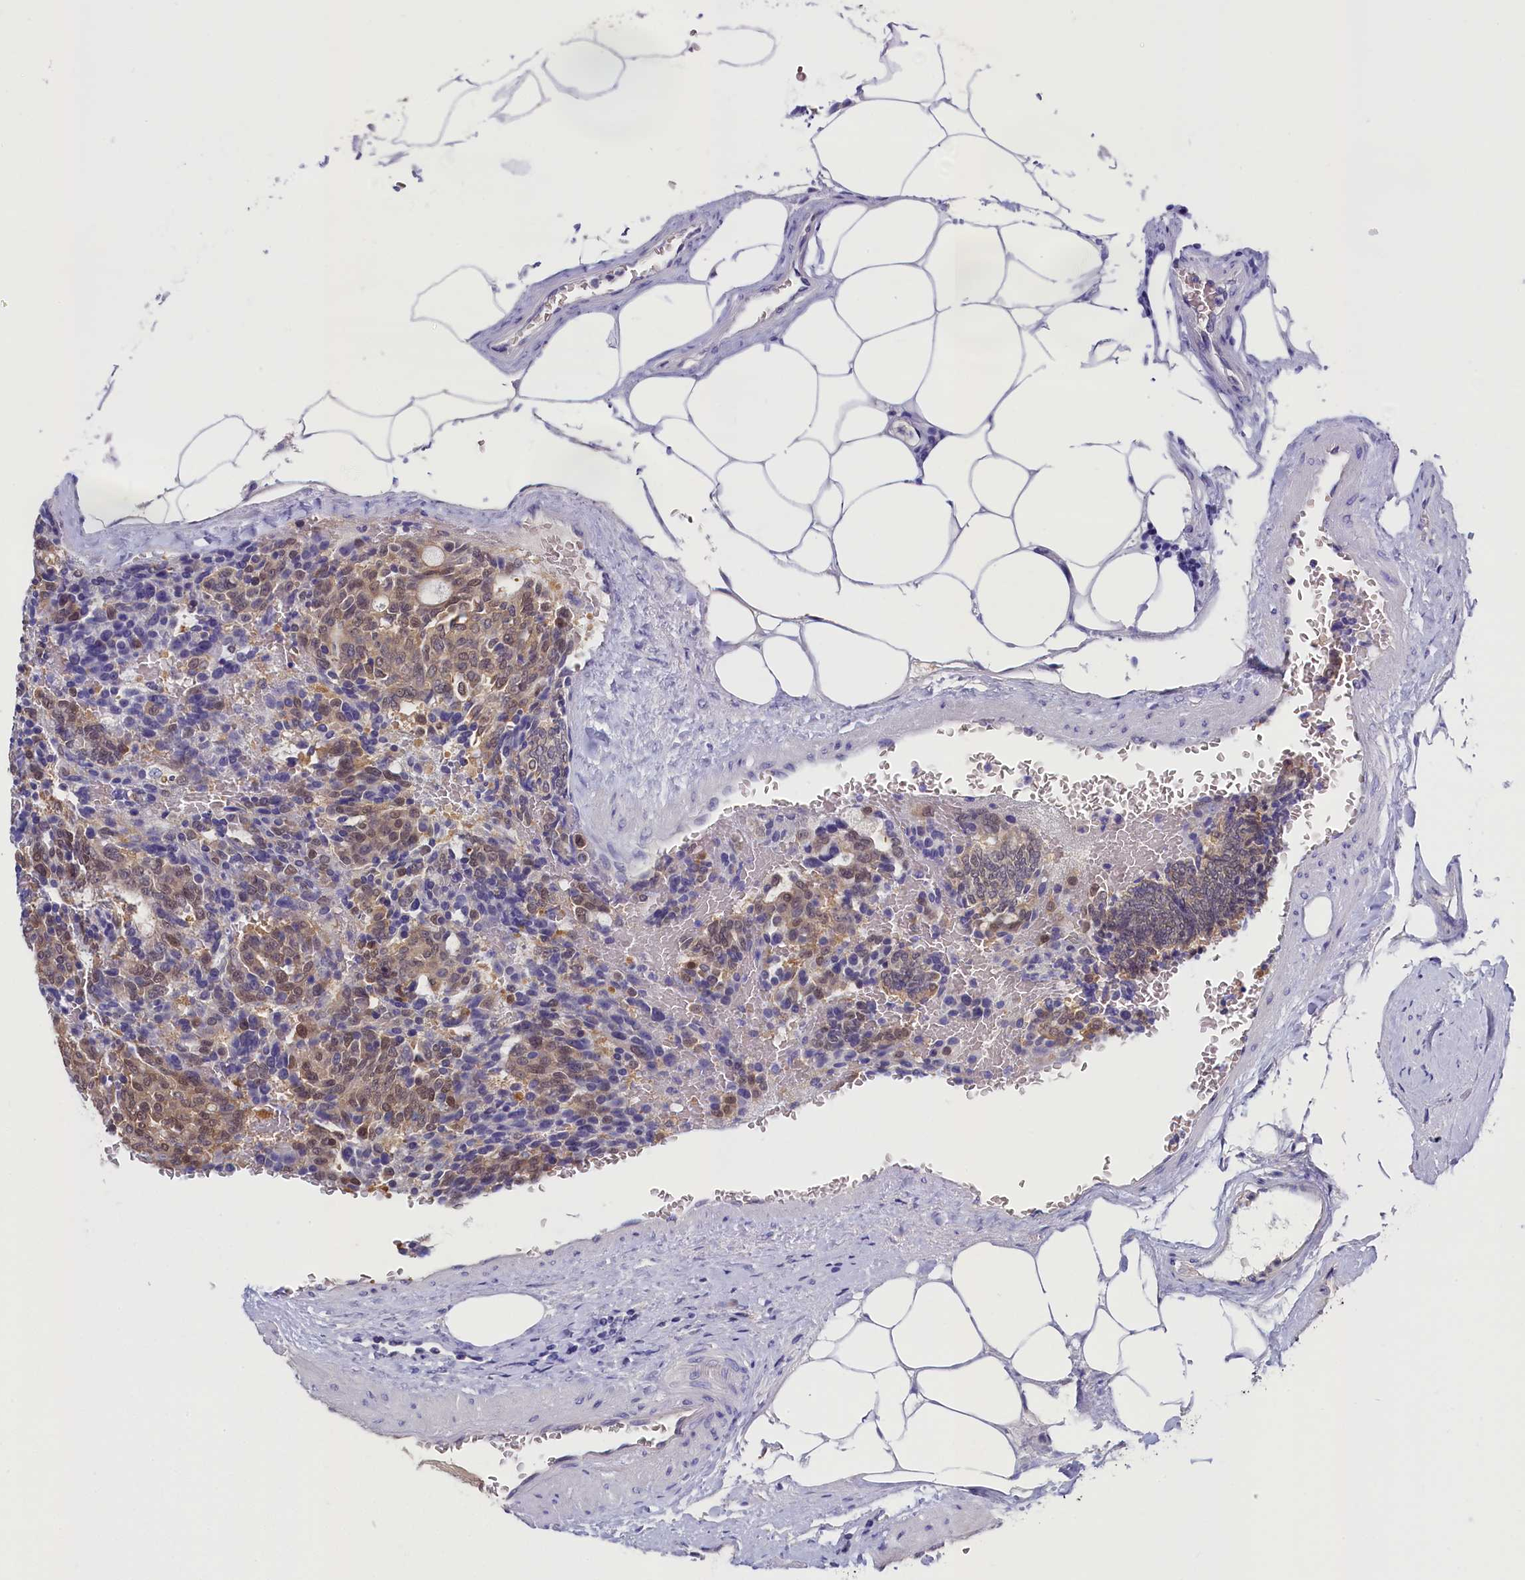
{"staining": {"intensity": "moderate", "quantity": "25%-75%", "location": "cytoplasmic/membranous,nuclear"}, "tissue": "carcinoid", "cell_type": "Tumor cells", "image_type": "cancer", "snomed": [{"axis": "morphology", "description": "Carcinoid, malignant, NOS"}, {"axis": "topography", "description": "Pancreas"}], "caption": "Immunohistochemical staining of carcinoid (malignant) reveals moderate cytoplasmic/membranous and nuclear protein expression in approximately 25%-75% of tumor cells.", "gene": "C11orf54", "patient": {"sex": "female", "age": 54}}